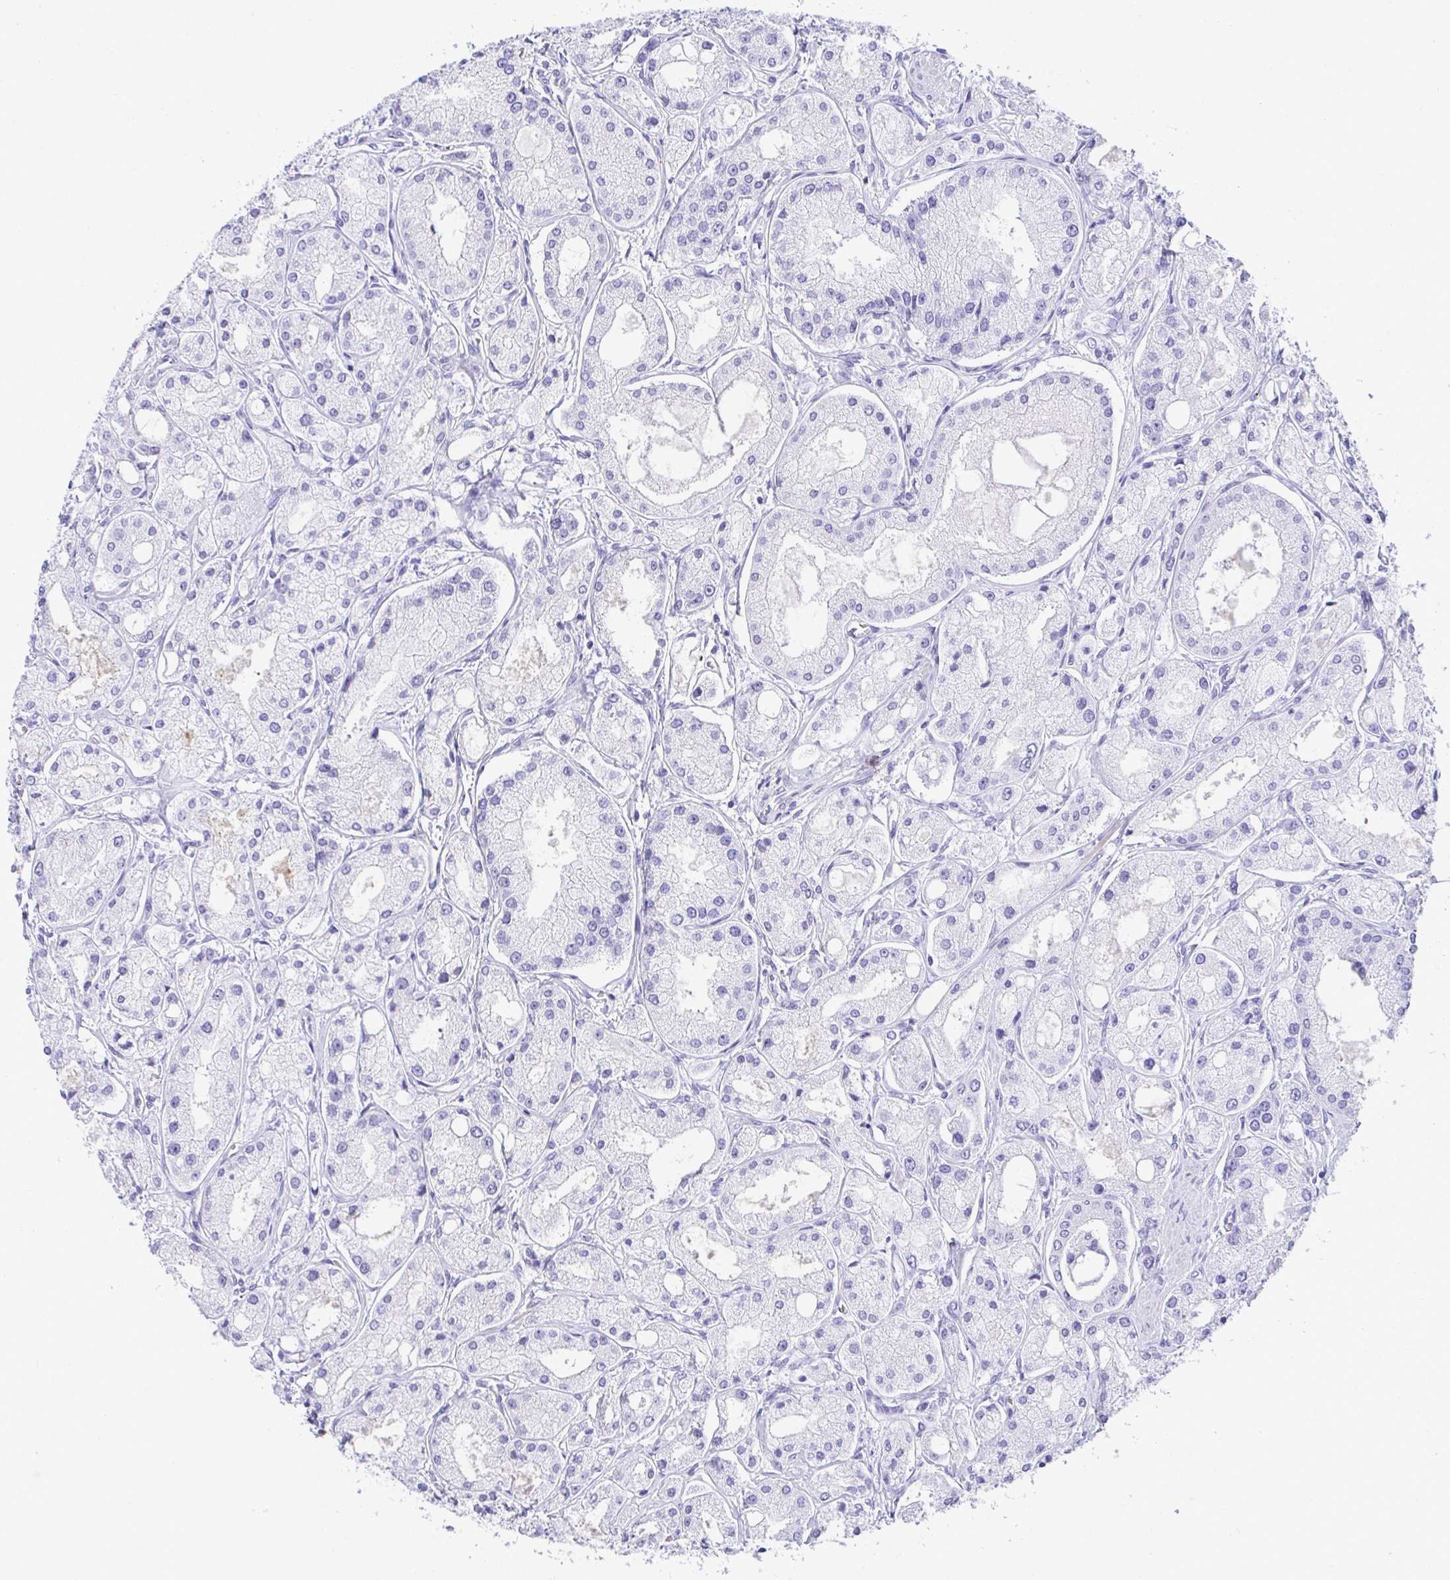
{"staining": {"intensity": "negative", "quantity": "none", "location": "none"}, "tissue": "prostate cancer", "cell_type": "Tumor cells", "image_type": "cancer", "snomed": [{"axis": "morphology", "description": "Adenocarcinoma, High grade"}, {"axis": "topography", "description": "Prostate"}], "caption": "High power microscopy micrograph of an immunohistochemistry (IHC) micrograph of prostate cancer, revealing no significant positivity in tumor cells.", "gene": "KMT2E", "patient": {"sex": "male", "age": 66}}